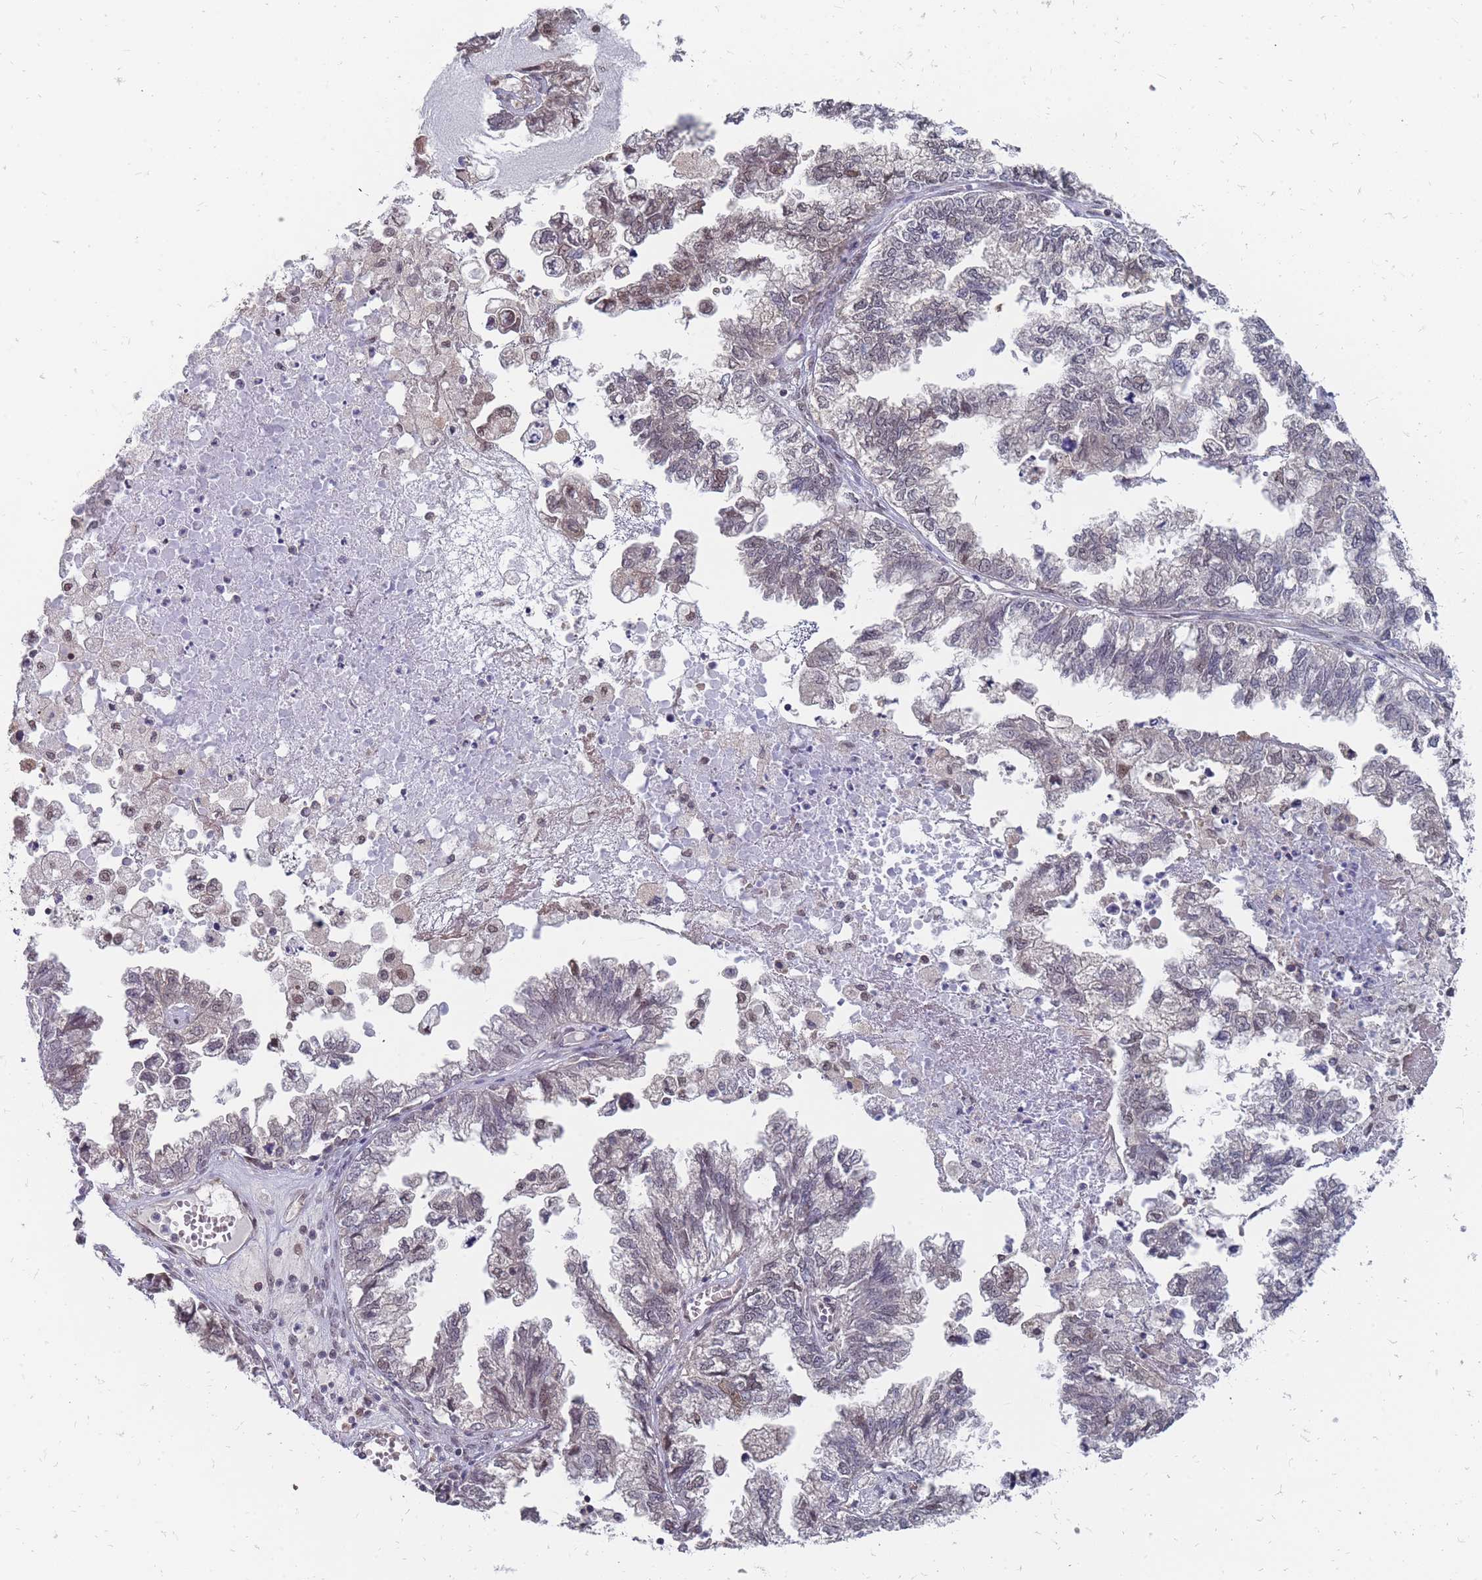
{"staining": {"intensity": "weak", "quantity": "<25%", "location": "nuclear"}, "tissue": "ovarian cancer", "cell_type": "Tumor cells", "image_type": "cancer", "snomed": [{"axis": "morphology", "description": "Cystadenocarcinoma, mucinous, NOS"}, {"axis": "topography", "description": "Ovary"}], "caption": "There is no significant expression in tumor cells of ovarian cancer (mucinous cystadenocarcinoma).", "gene": "NKD1", "patient": {"sex": "female", "age": 72}}